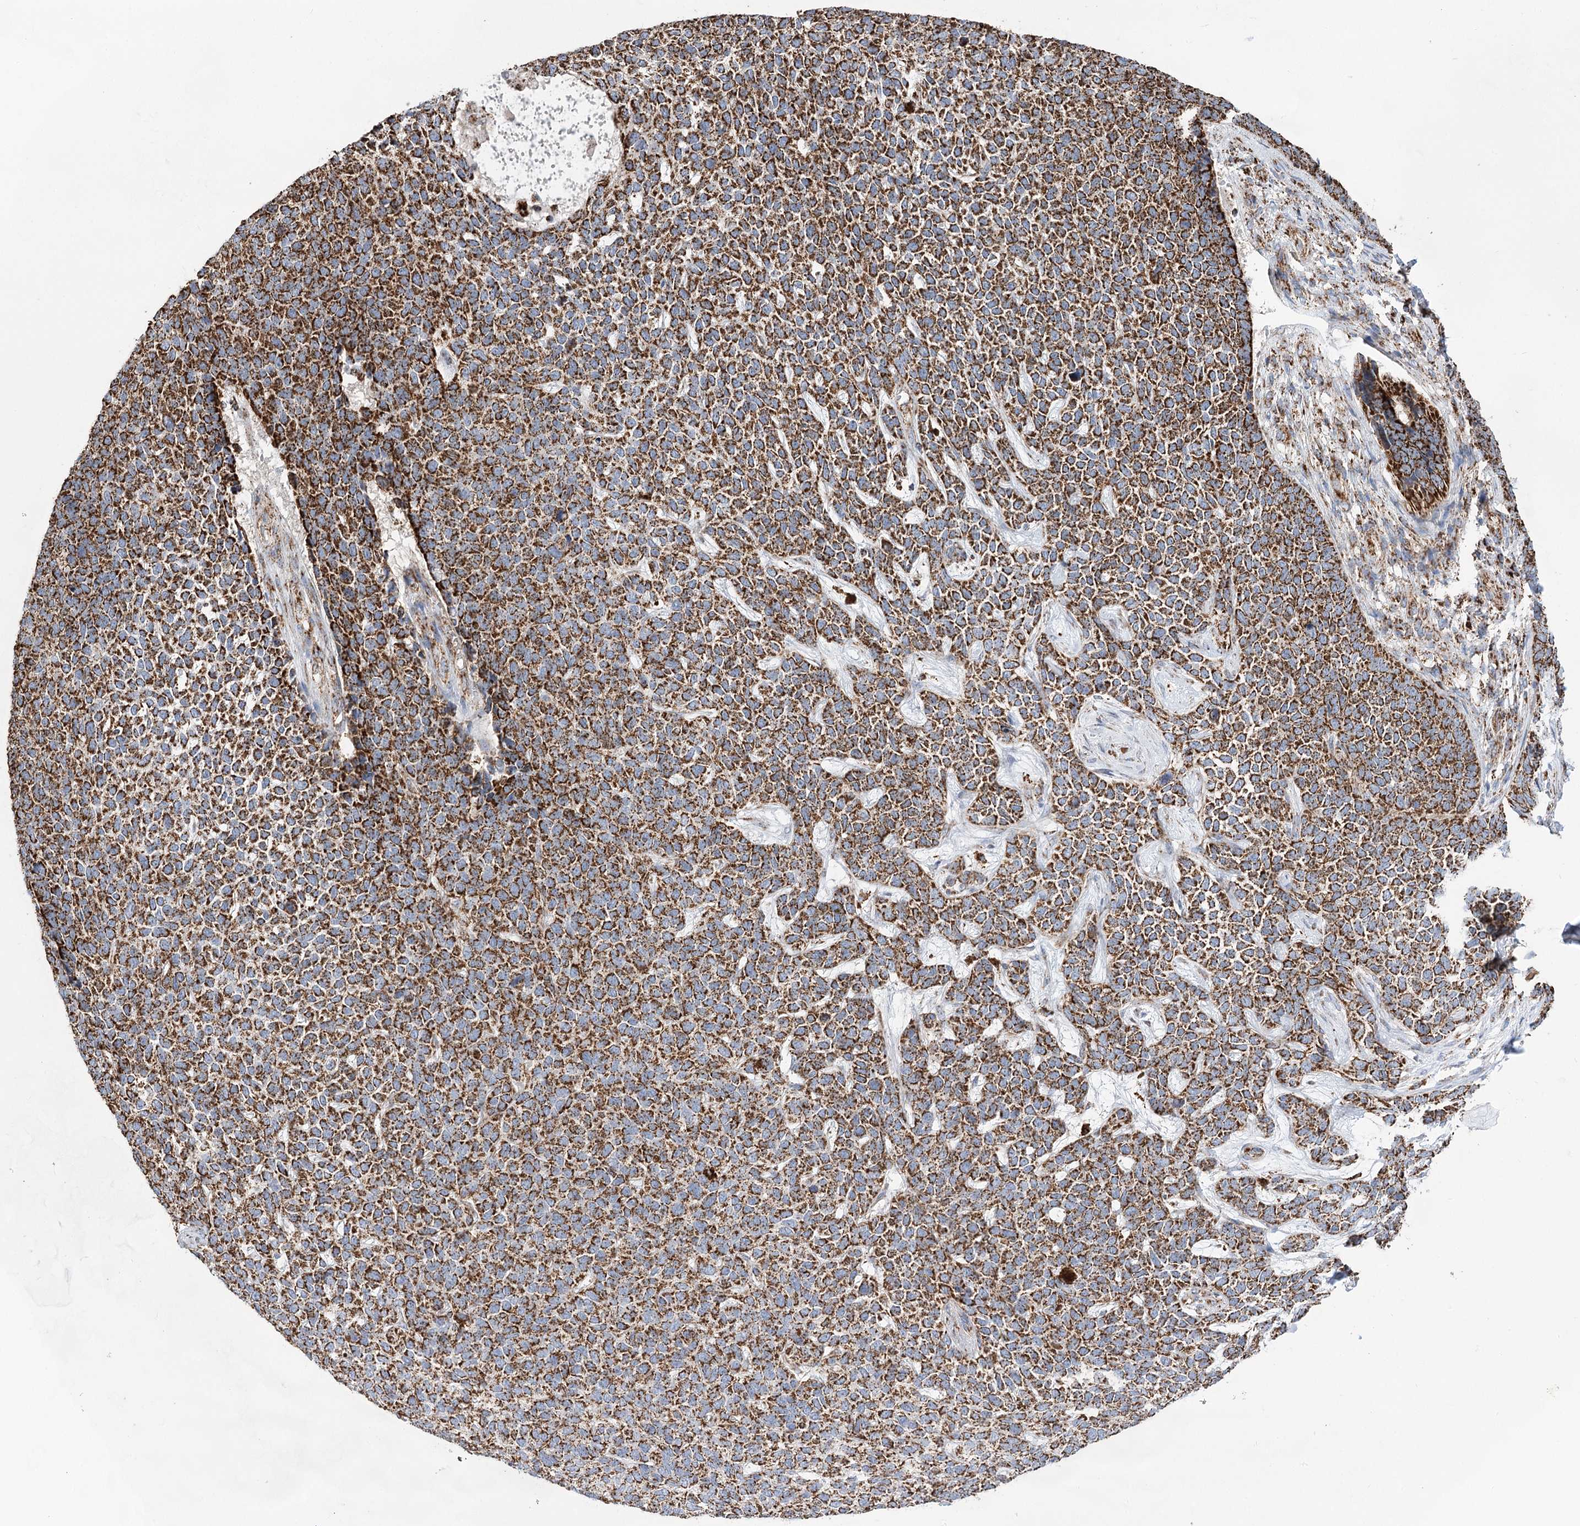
{"staining": {"intensity": "strong", "quantity": ">75%", "location": "cytoplasmic/membranous"}, "tissue": "skin cancer", "cell_type": "Tumor cells", "image_type": "cancer", "snomed": [{"axis": "morphology", "description": "Basal cell carcinoma"}, {"axis": "topography", "description": "Skin"}], "caption": "The image shows immunohistochemical staining of skin basal cell carcinoma. There is strong cytoplasmic/membranous positivity is identified in approximately >75% of tumor cells.", "gene": "NADK2", "patient": {"sex": "female", "age": 84}}